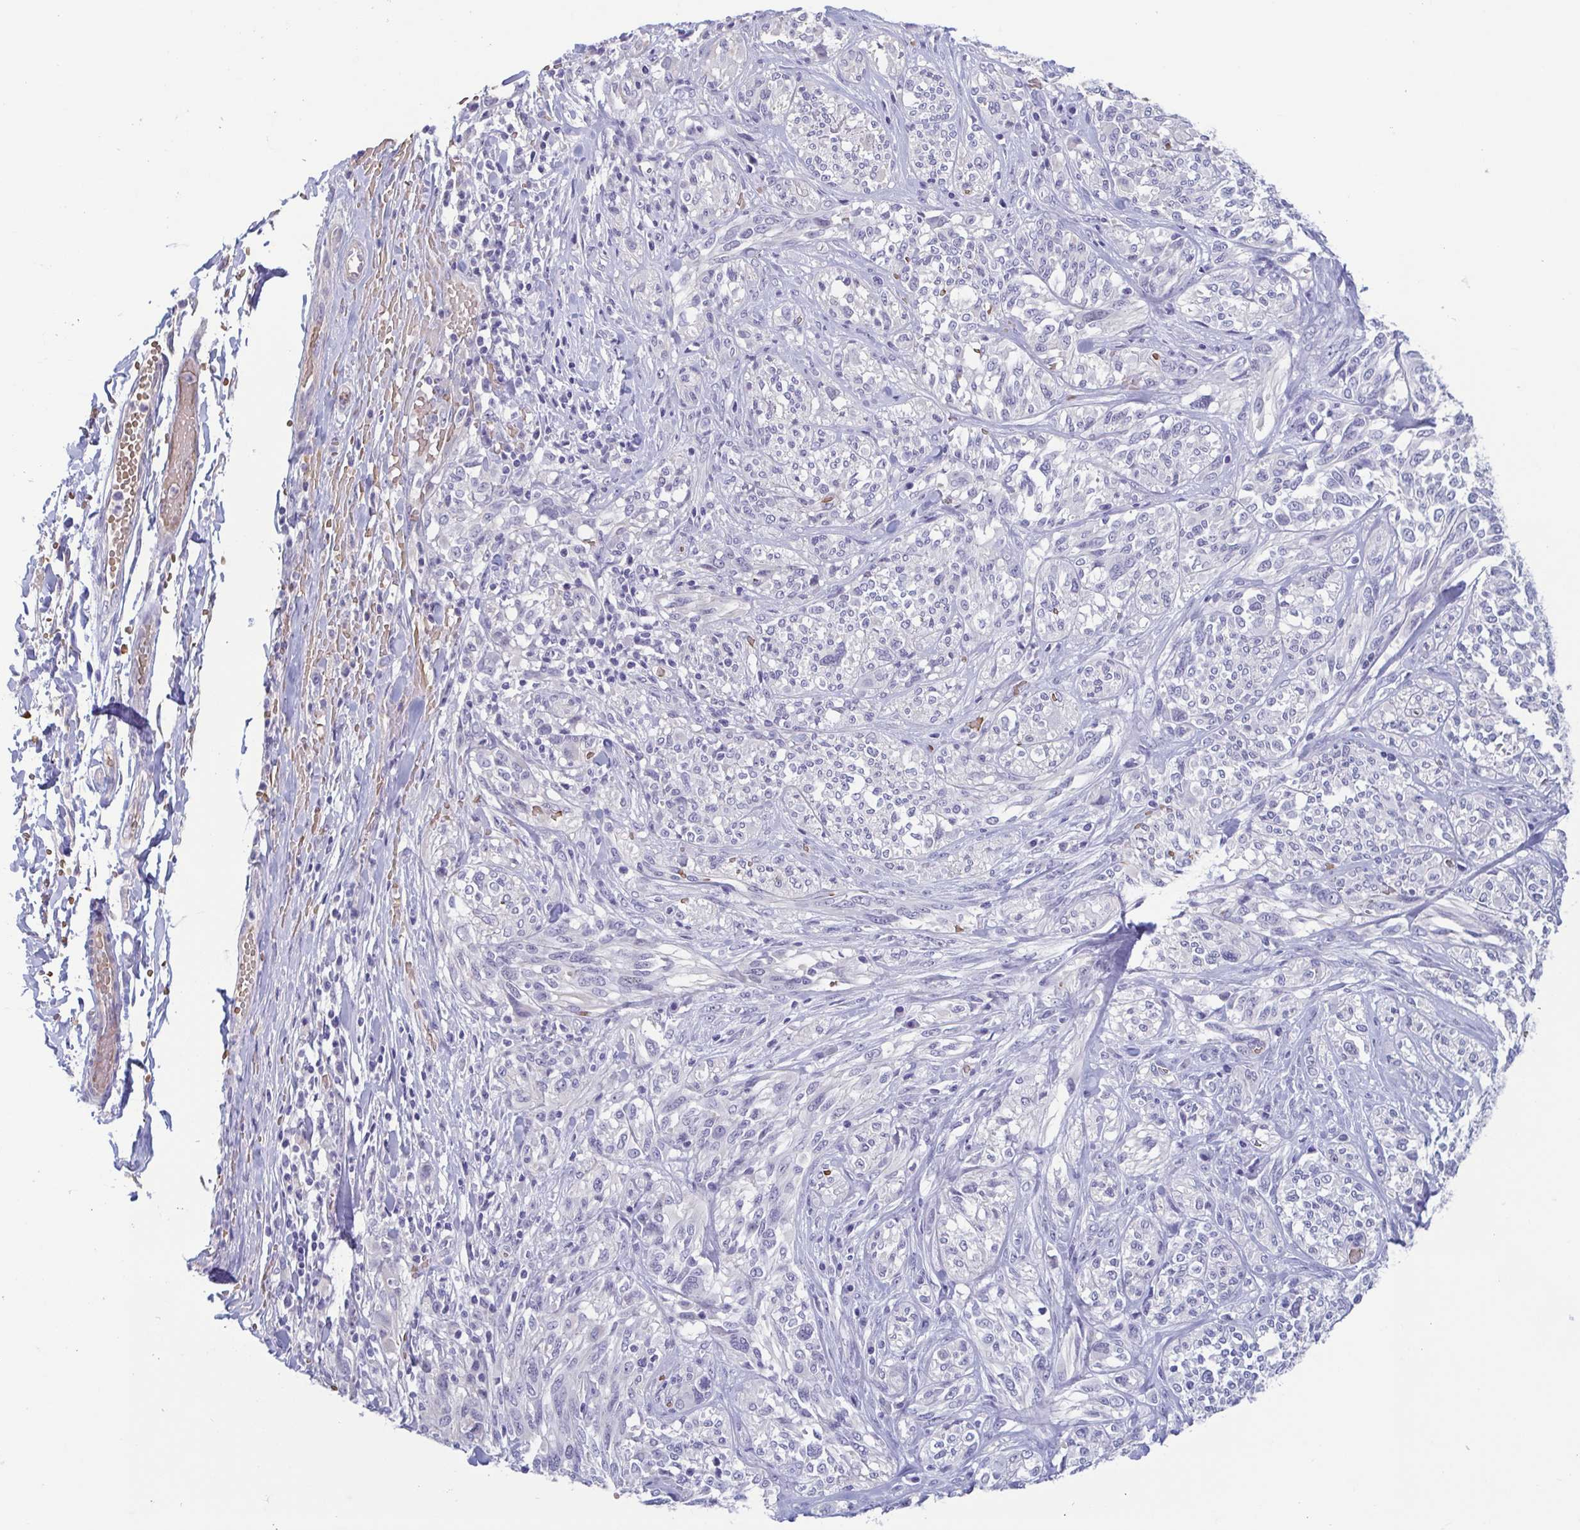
{"staining": {"intensity": "negative", "quantity": "none", "location": "none"}, "tissue": "melanoma", "cell_type": "Tumor cells", "image_type": "cancer", "snomed": [{"axis": "morphology", "description": "Malignant melanoma, NOS"}, {"axis": "topography", "description": "Skin"}], "caption": "The immunohistochemistry micrograph has no significant staining in tumor cells of malignant melanoma tissue.", "gene": "MORC4", "patient": {"sex": "female", "age": 91}}